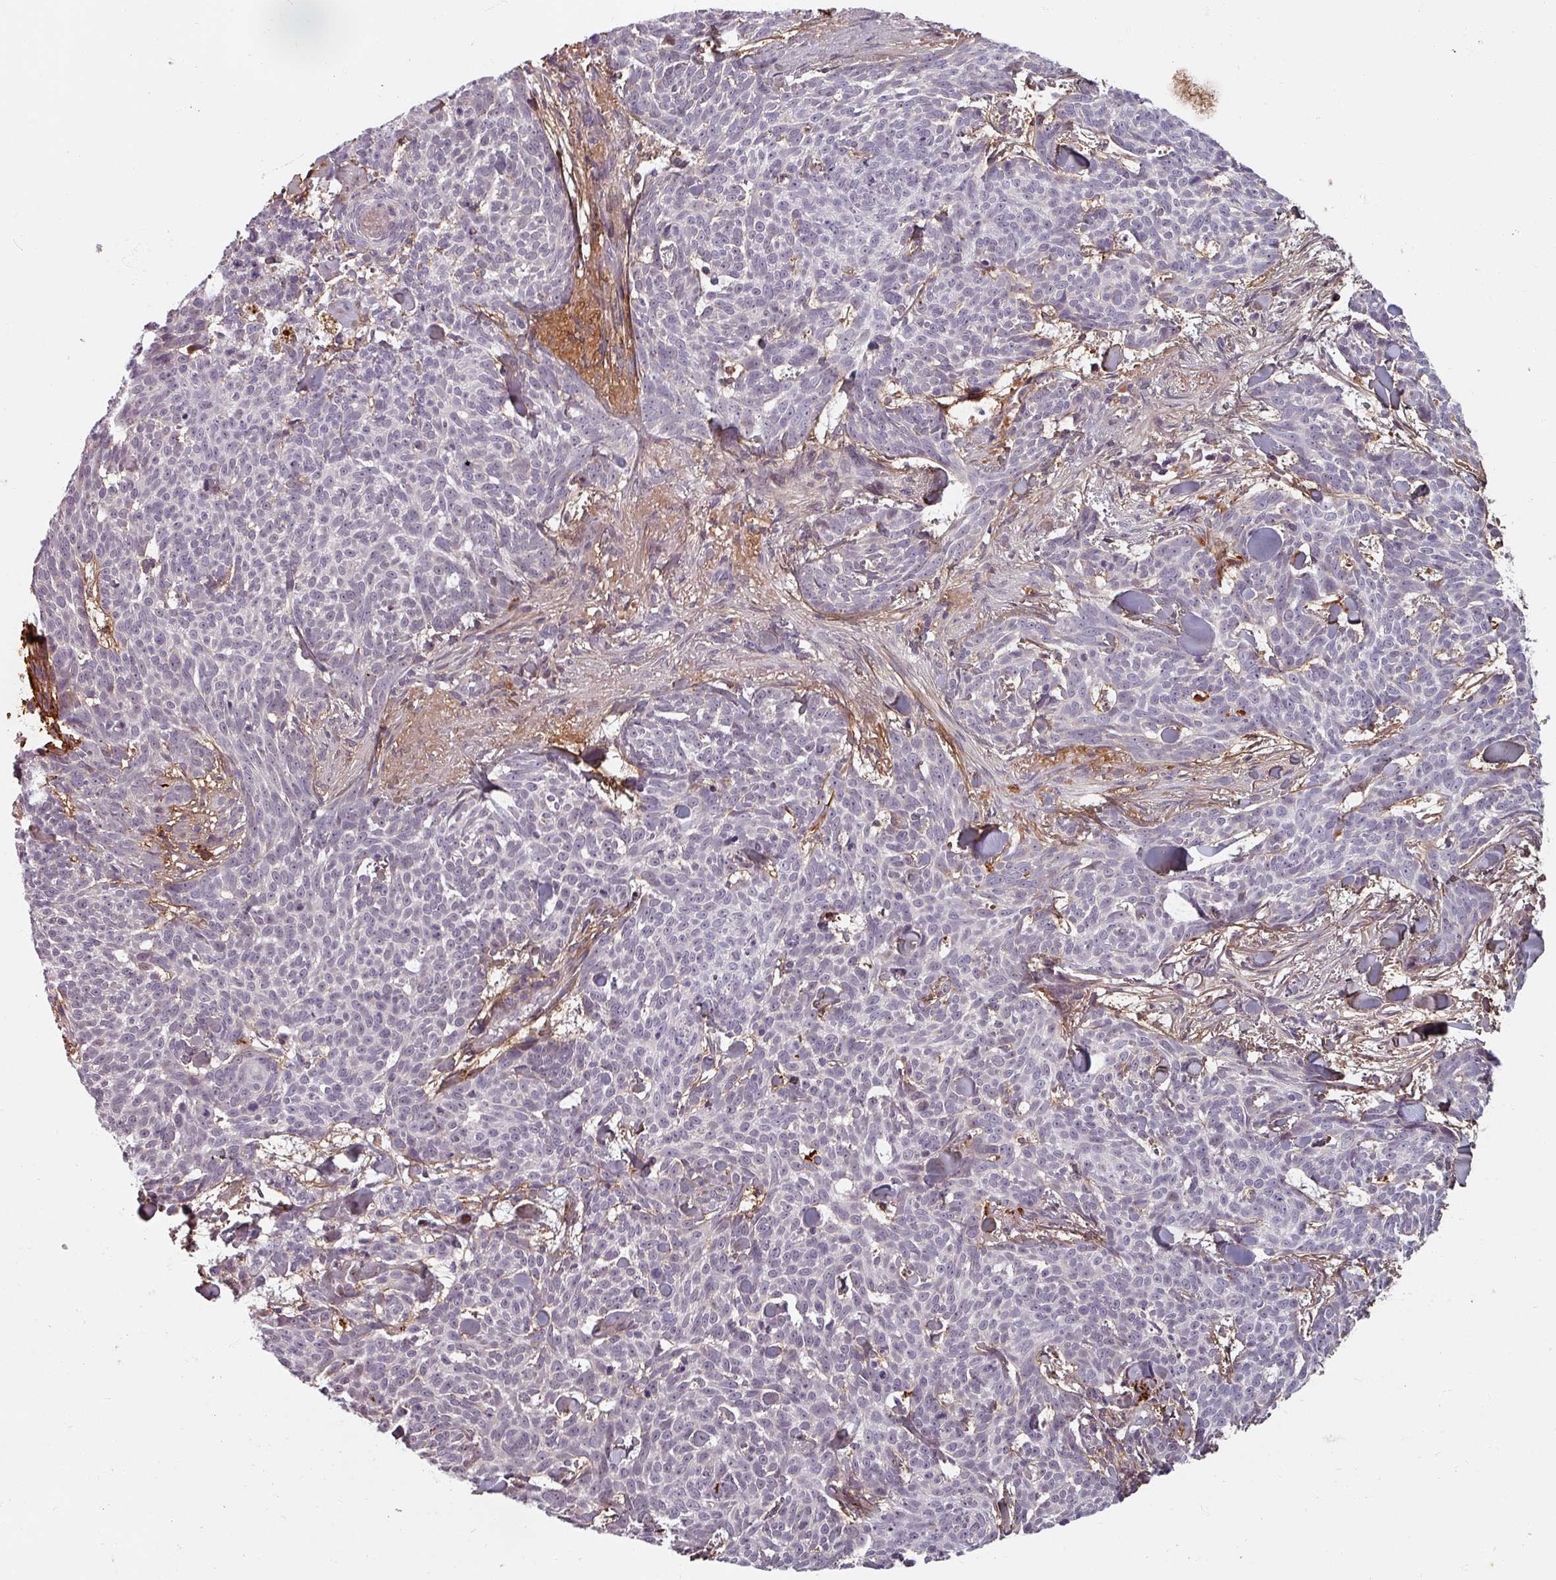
{"staining": {"intensity": "negative", "quantity": "none", "location": "none"}, "tissue": "skin cancer", "cell_type": "Tumor cells", "image_type": "cancer", "snomed": [{"axis": "morphology", "description": "Basal cell carcinoma"}, {"axis": "topography", "description": "Skin"}], "caption": "A micrograph of skin cancer (basal cell carcinoma) stained for a protein exhibits no brown staining in tumor cells.", "gene": "CYB5RL", "patient": {"sex": "female", "age": 93}}